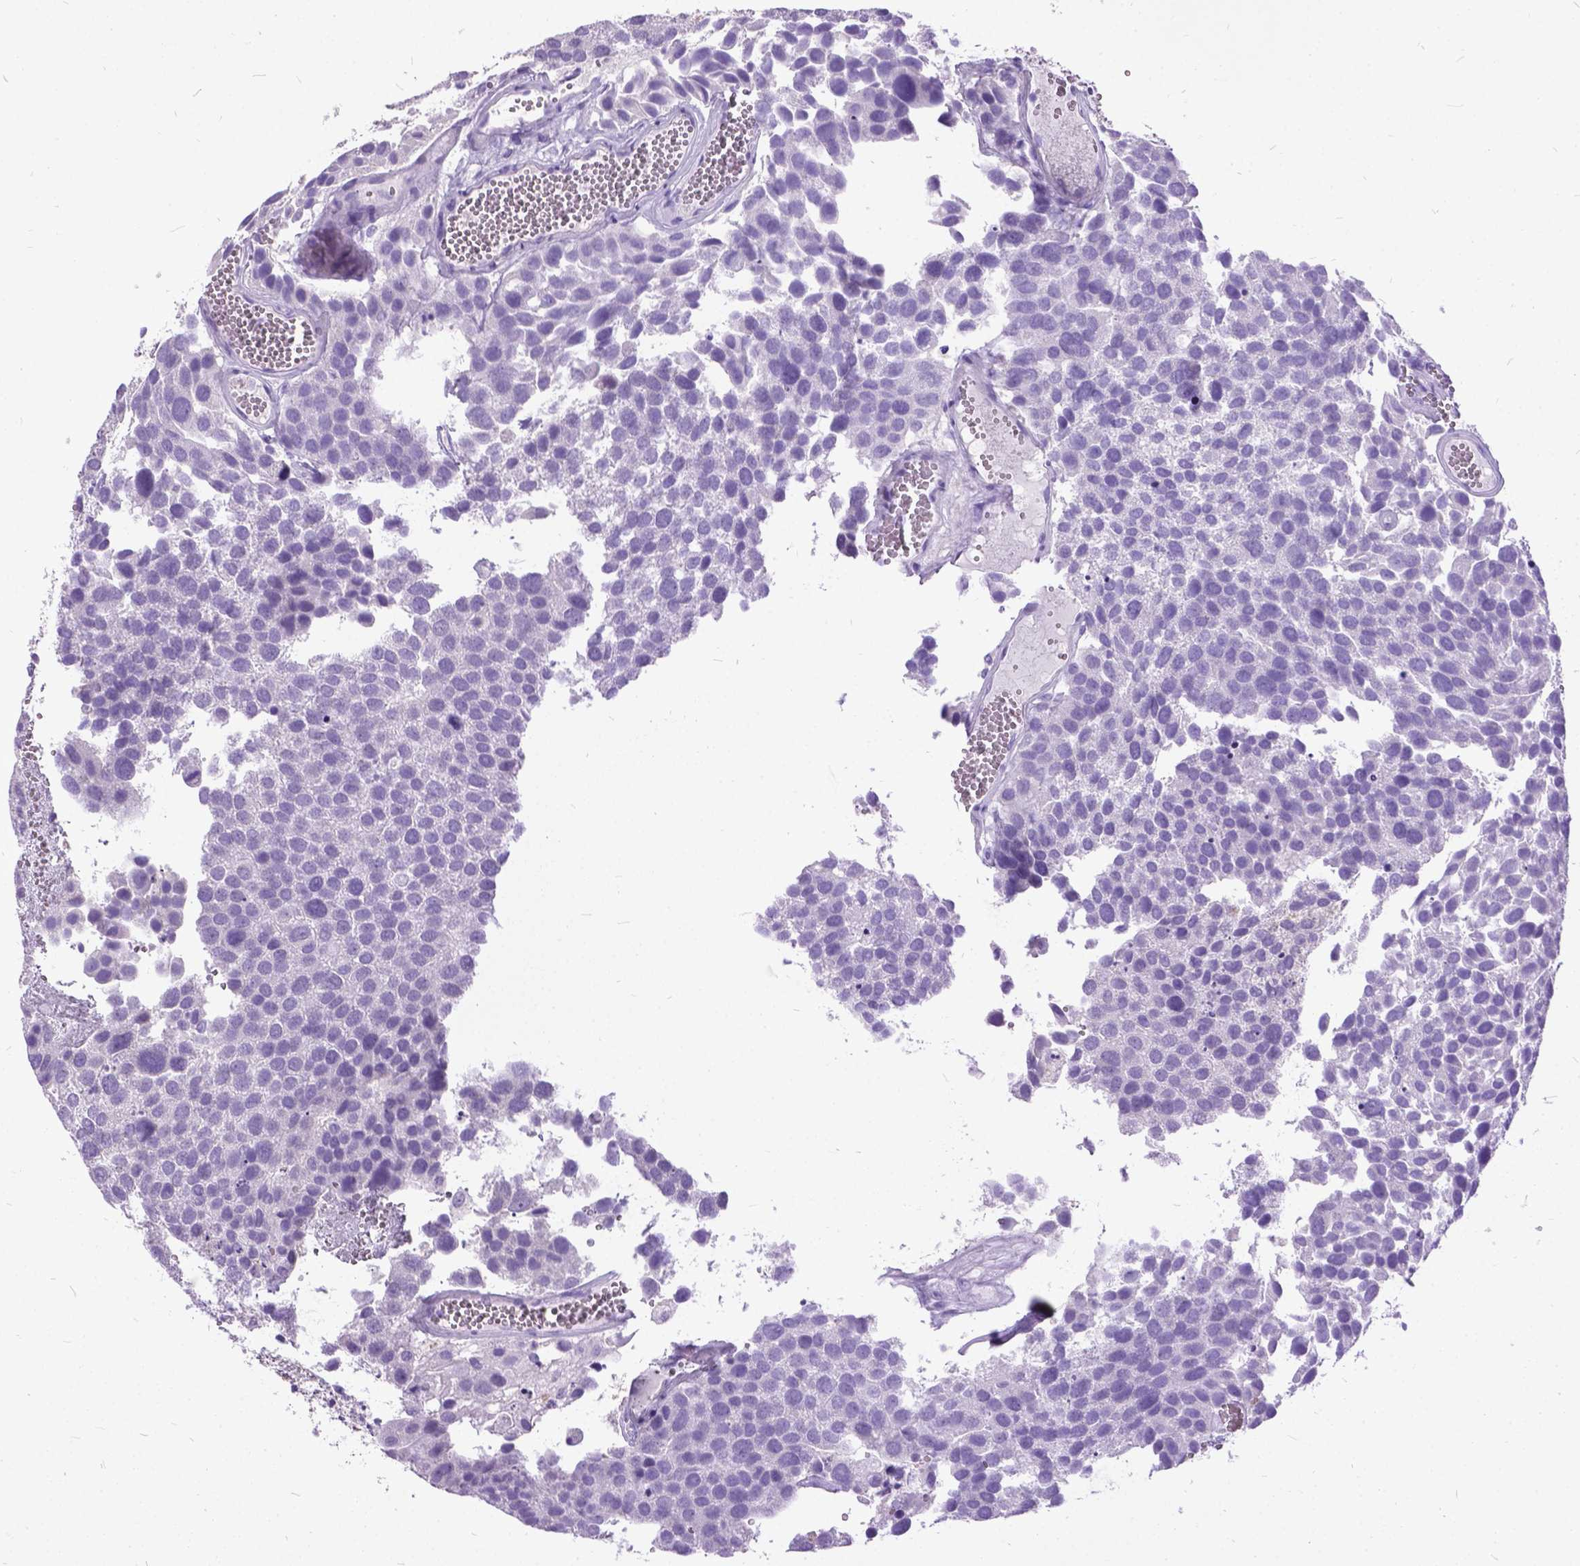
{"staining": {"intensity": "negative", "quantity": "none", "location": "none"}, "tissue": "urothelial cancer", "cell_type": "Tumor cells", "image_type": "cancer", "snomed": [{"axis": "morphology", "description": "Urothelial carcinoma, Low grade"}, {"axis": "topography", "description": "Urinary bladder"}], "caption": "This is an immunohistochemistry (IHC) histopathology image of human urothelial cancer. There is no expression in tumor cells.", "gene": "MARCHF10", "patient": {"sex": "female", "age": 69}}